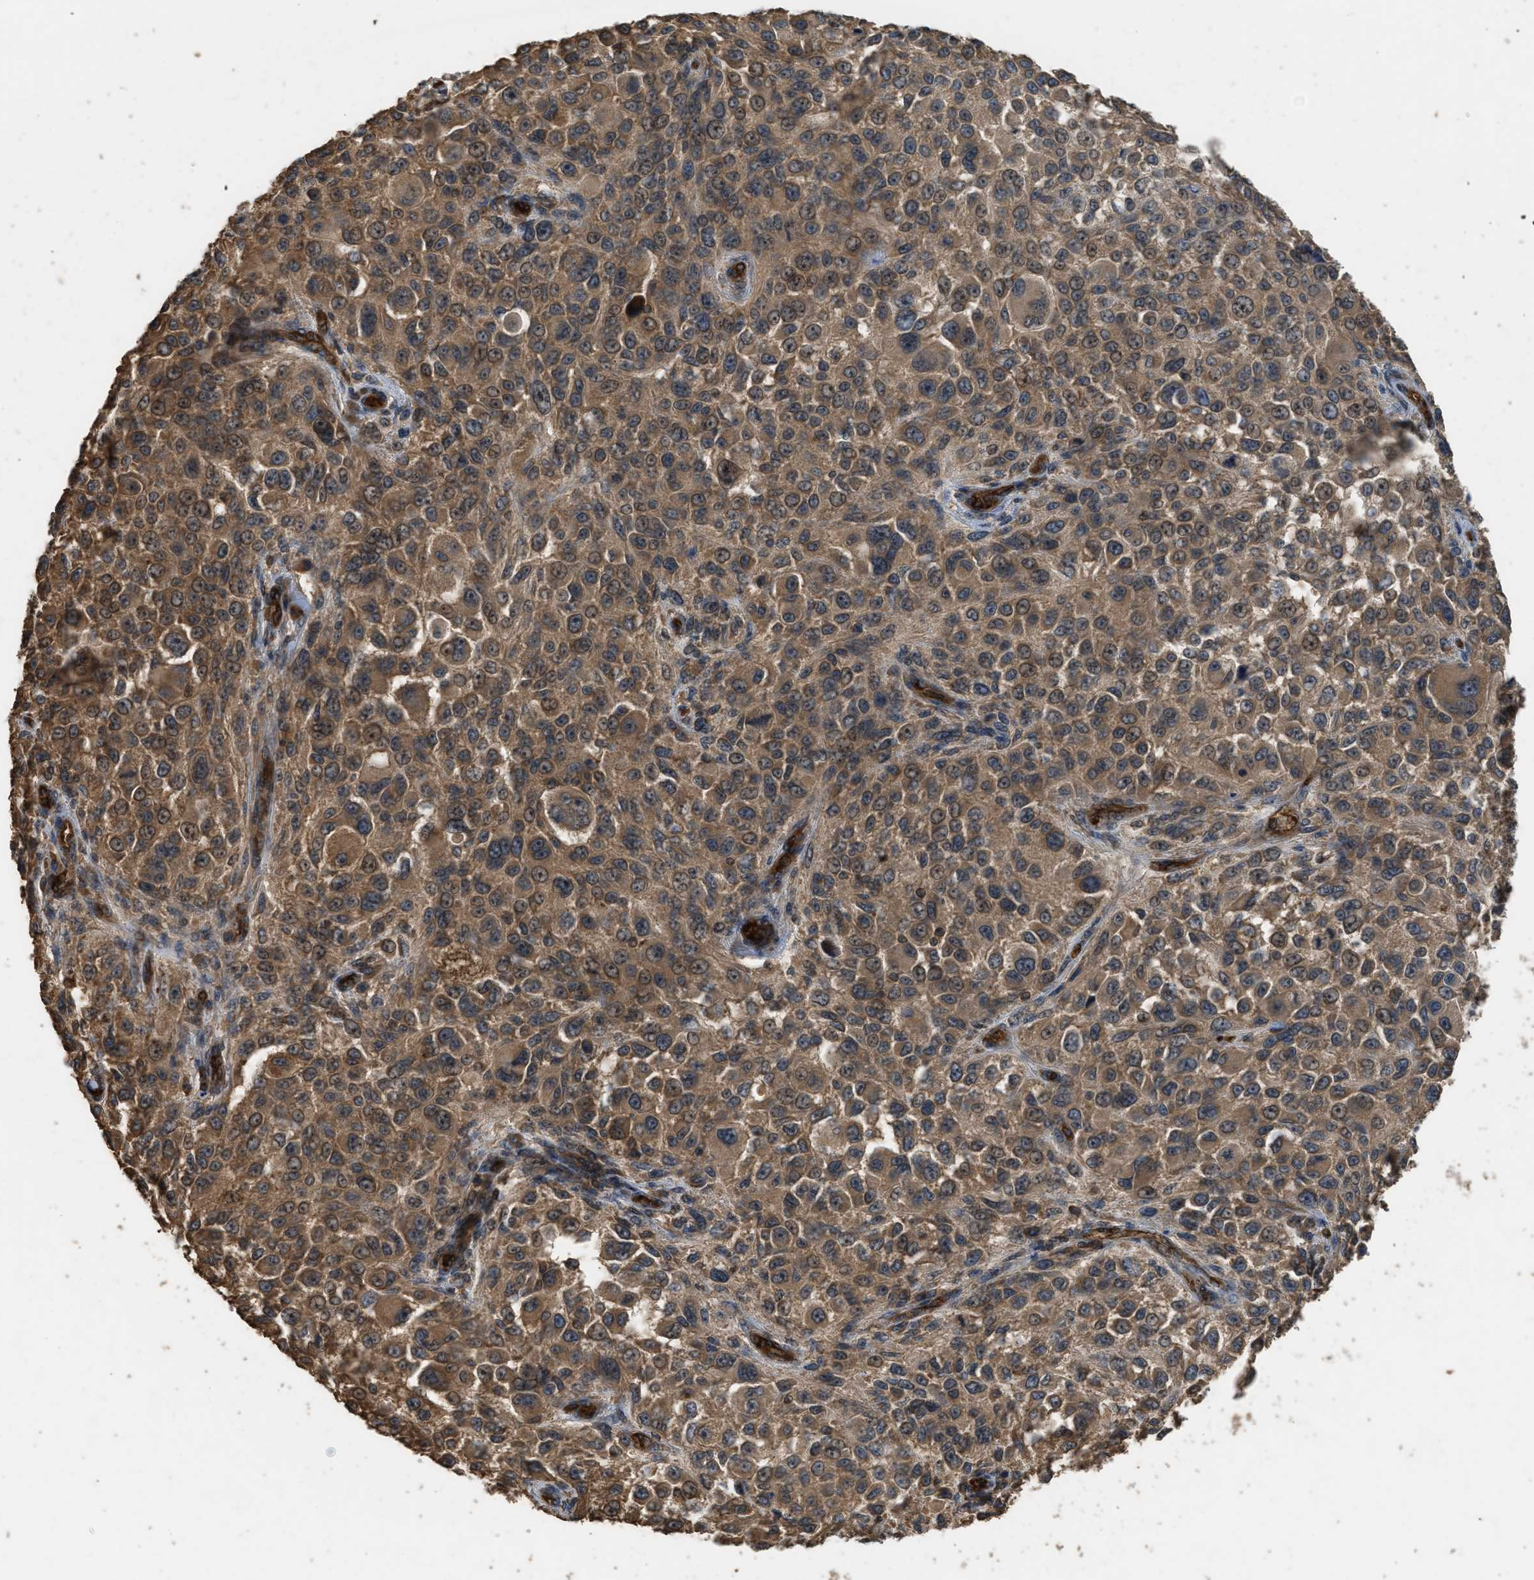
{"staining": {"intensity": "moderate", "quantity": ">75%", "location": "cytoplasmic/membranous"}, "tissue": "melanoma", "cell_type": "Tumor cells", "image_type": "cancer", "snomed": [{"axis": "morphology", "description": "Necrosis, NOS"}, {"axis": "morphology", "description": "Malignant melanoma, NOS"}, {"axis": "topography", "description": "Skin"}], "caption": "The photomicrograph displays a brown stain indicating the presence of a protein in the cytoplasmic/membranous of tumor cells in malignant melanoma.", "gene": "HIP1R", "patient": {"sex": "female", "age": 87}}